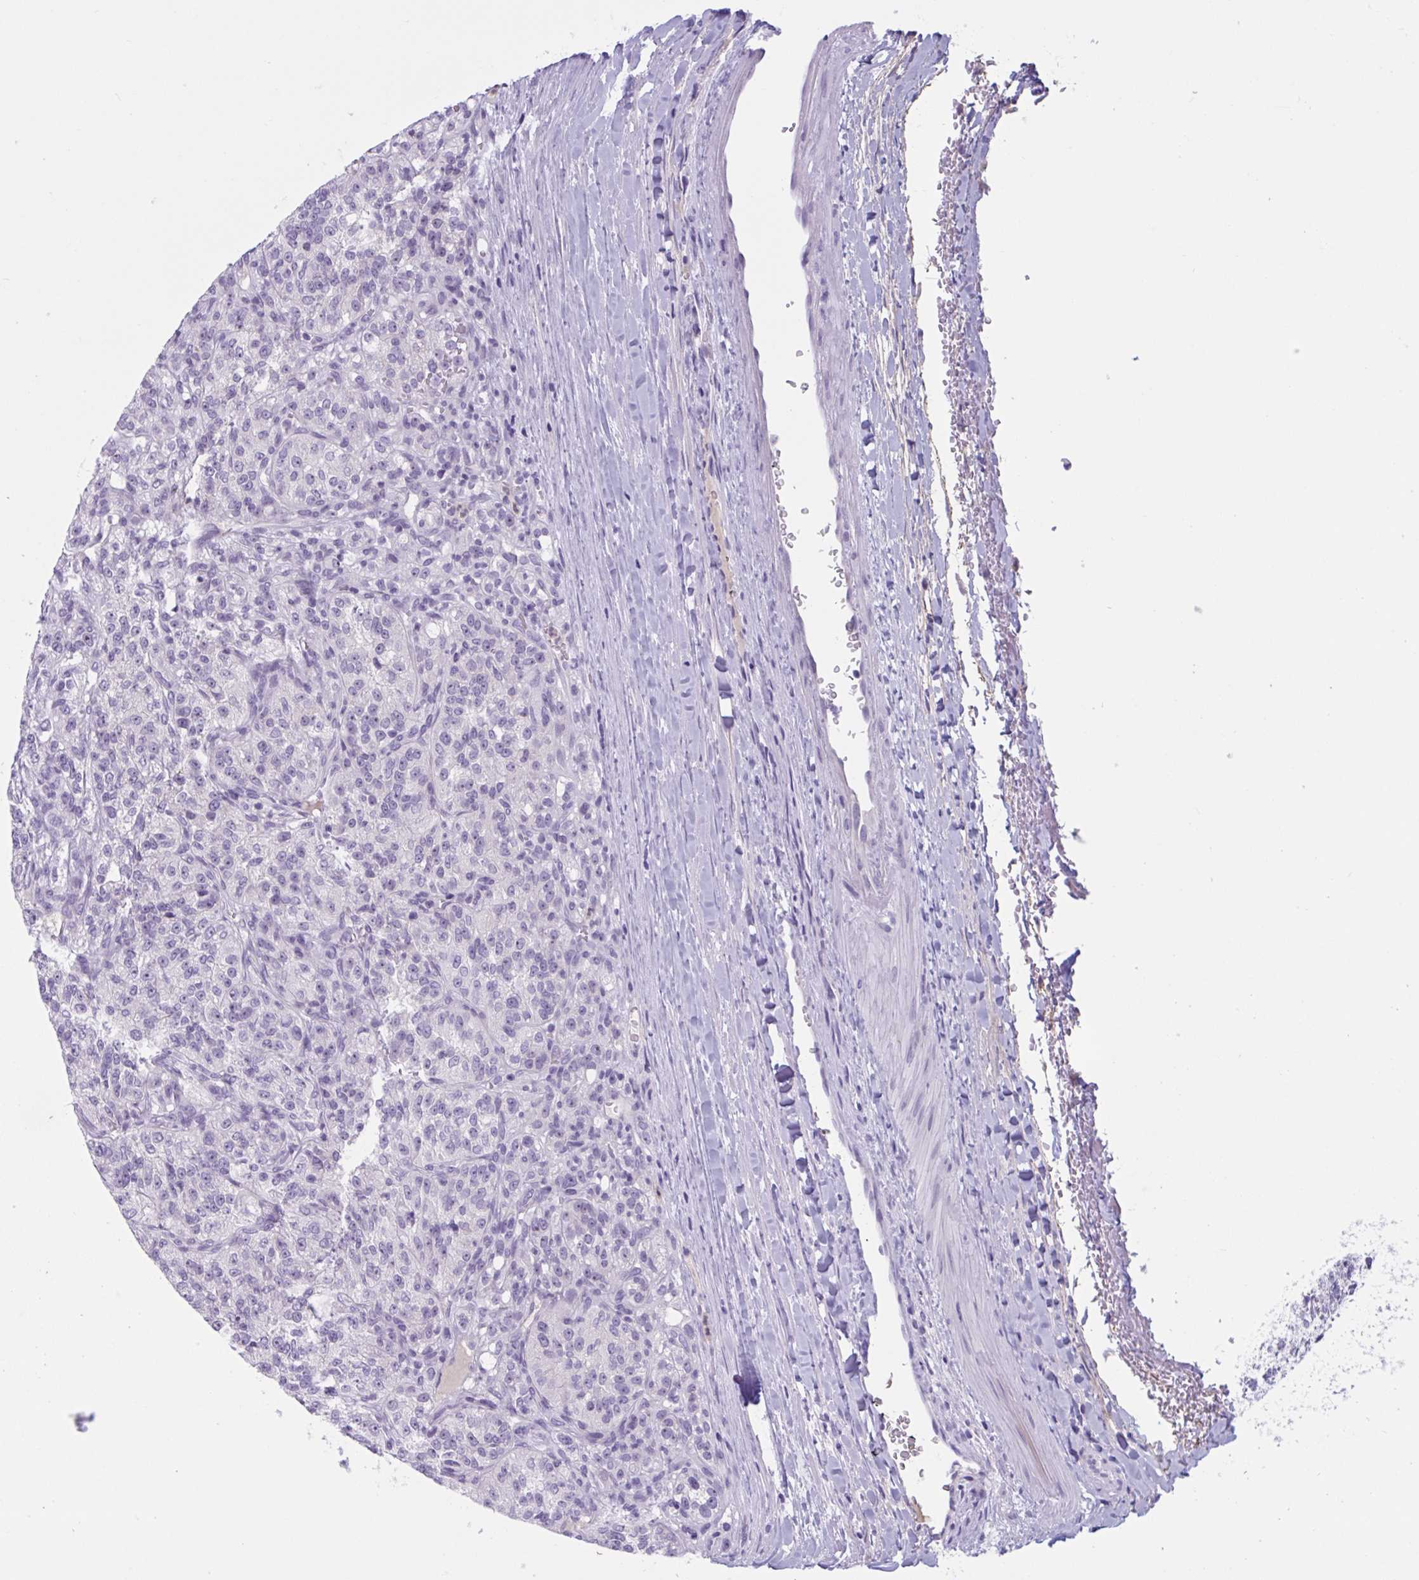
{"staining": {"intensity": "negative", "quantity": "none", "location": "none"}, "tissue": "renal cancer", "cell_type": "Tumor cells", "image_type": "cancer", "snomed": [{"axis": "morphology", "description": "Adenocarcinoma, NOS"}, {"axis": "topography", "description": "Kidney"}], "caption": "Tumor cells are negative for brown protein staining in renal adenocarcinoma.", "gene": "WNT9B", "patient": {"sex": "female", "age": 63}}